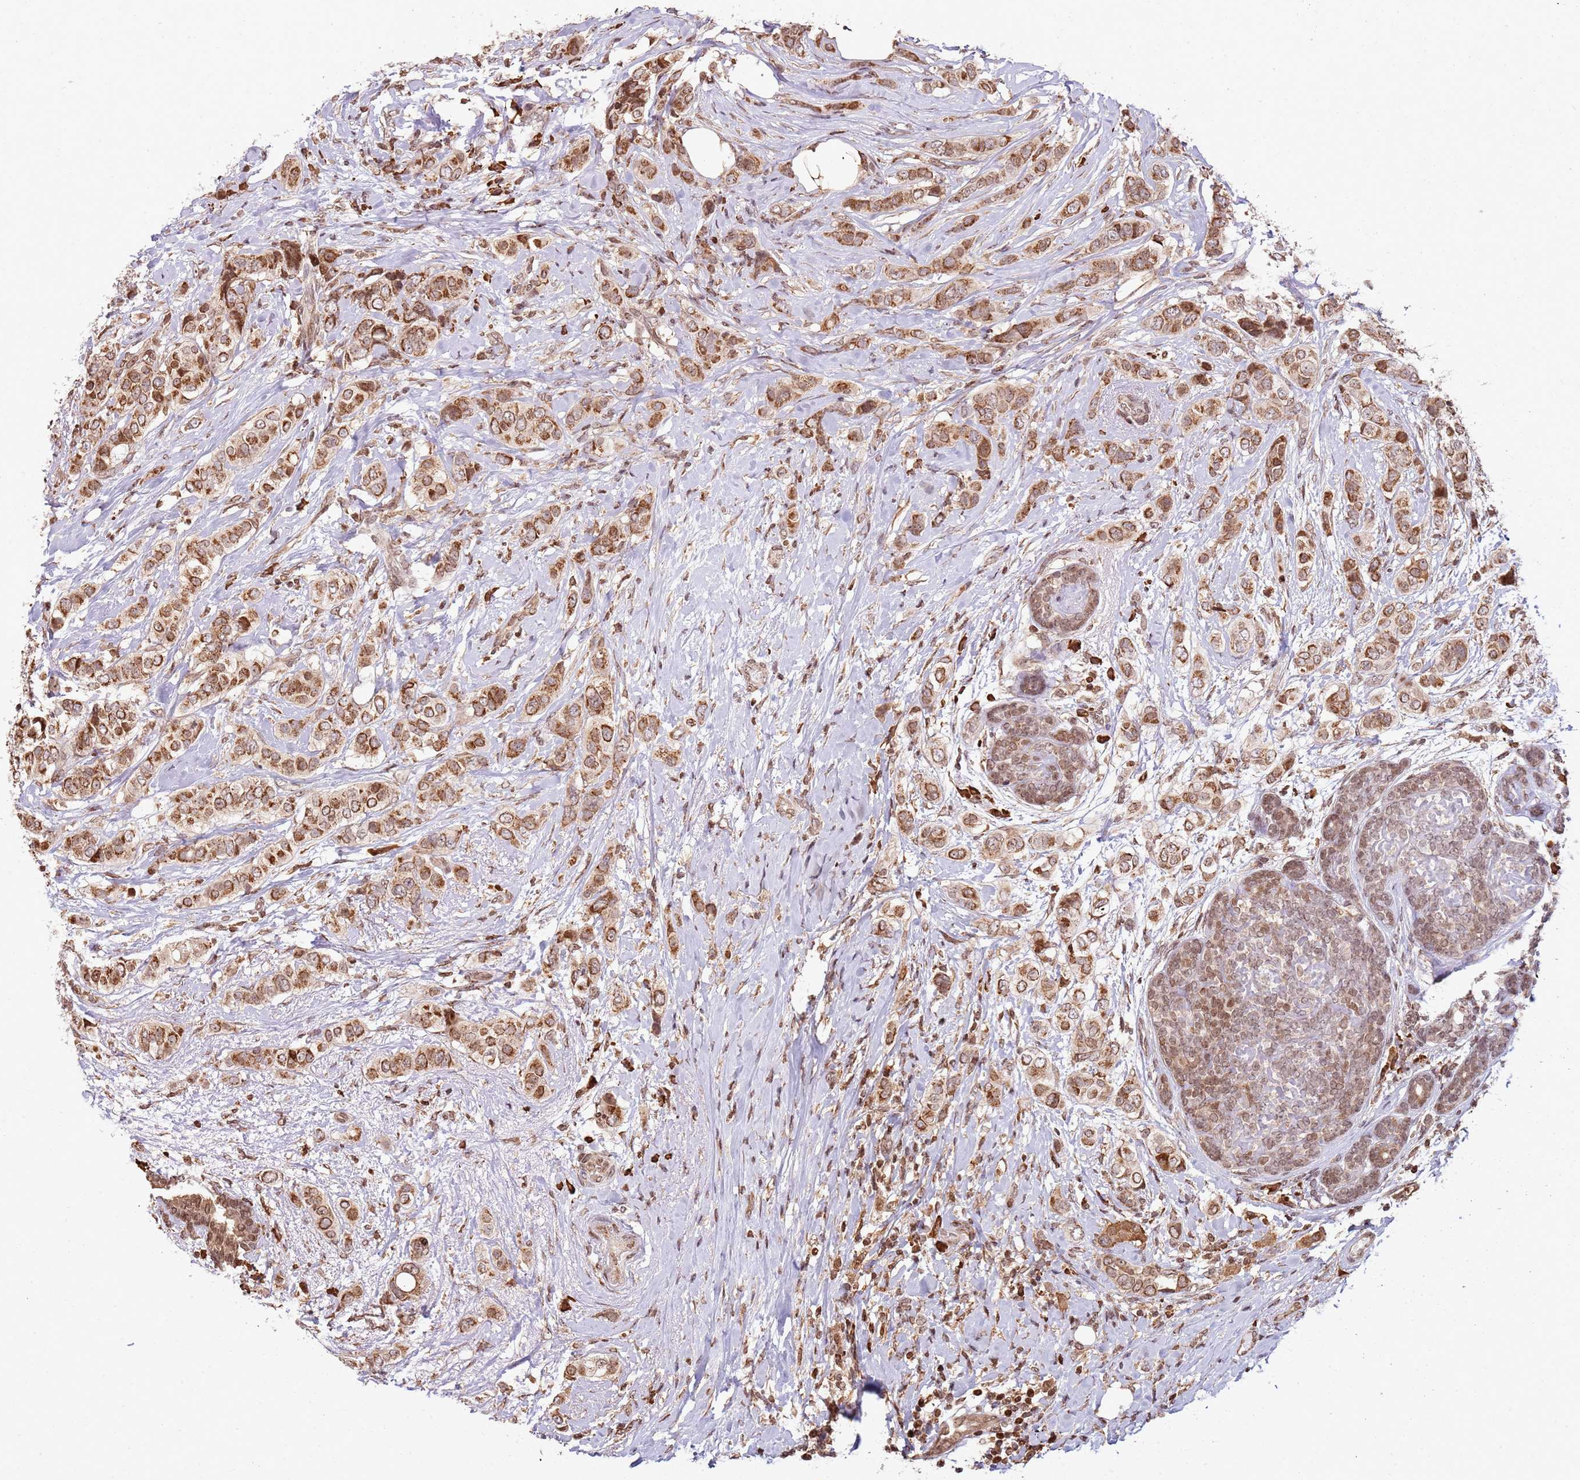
{"staining": {"intensity": "moderate", "quantity": ">75%", "location": "cytoplasmic/membranous"}, "tissue": "breast cancer", "cell_type": "Tumor cells", "image_type": "cancer", "snomed": [{"axis": "morphology", "description": "Lobular carcinoma"}, {"axis": "topography", "description": "Breast"}], "caption": "Immunohistochemistry micrograph of neoplastic tissue: human breast lobular carcinoma stained using immunohistochemistry (IHC) shows medium levels of moderate protein expression localized specifically in the cytoplasmic/membranous of tumor cells, appearing as a cytoplasmic/membranous brown color.", "gene": "SCAF1", "patient": {"sex": "female", "age": 51}}